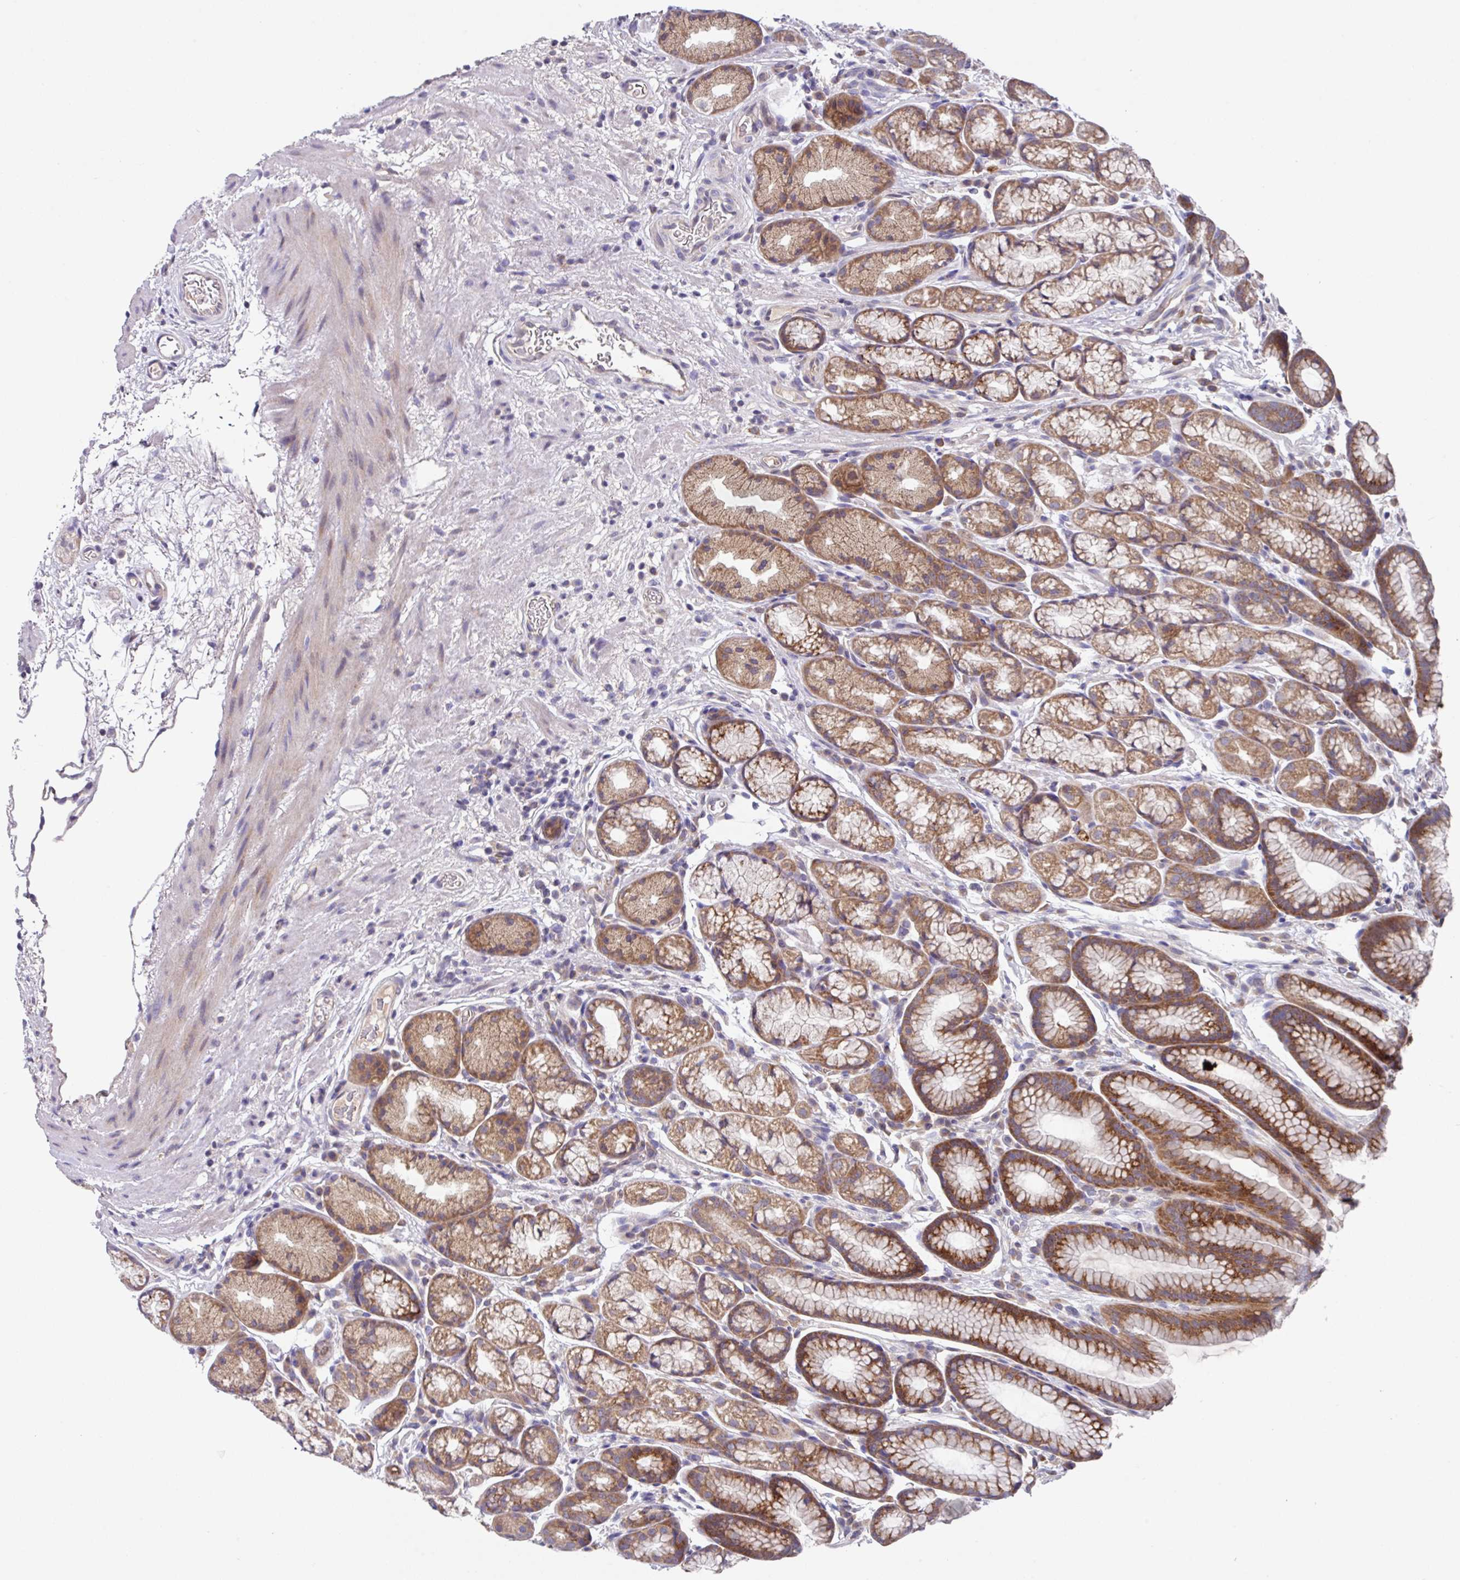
{"staining": {"intensity": "moderate", "quantity": ">75%", "location": "cytoplasmic/membranous"}, "tissue": "stomach", "cell_type": "Glandular cells", "image_type": "normal", "snomed": [{"axis": "morphology", "description": "Normal tissue, NOS"}, {"axis": "topography", "description": "Stomach, lower"}], "caption": "Stomach stained with DAB immunohistochemistry (IHC) demonstrates medium levels of moderate cytoplasmic/membranous positivity in about >75% of glandular cells.", "gene": "EIF4B", "patient": {"sex": "male", "age": 67}}